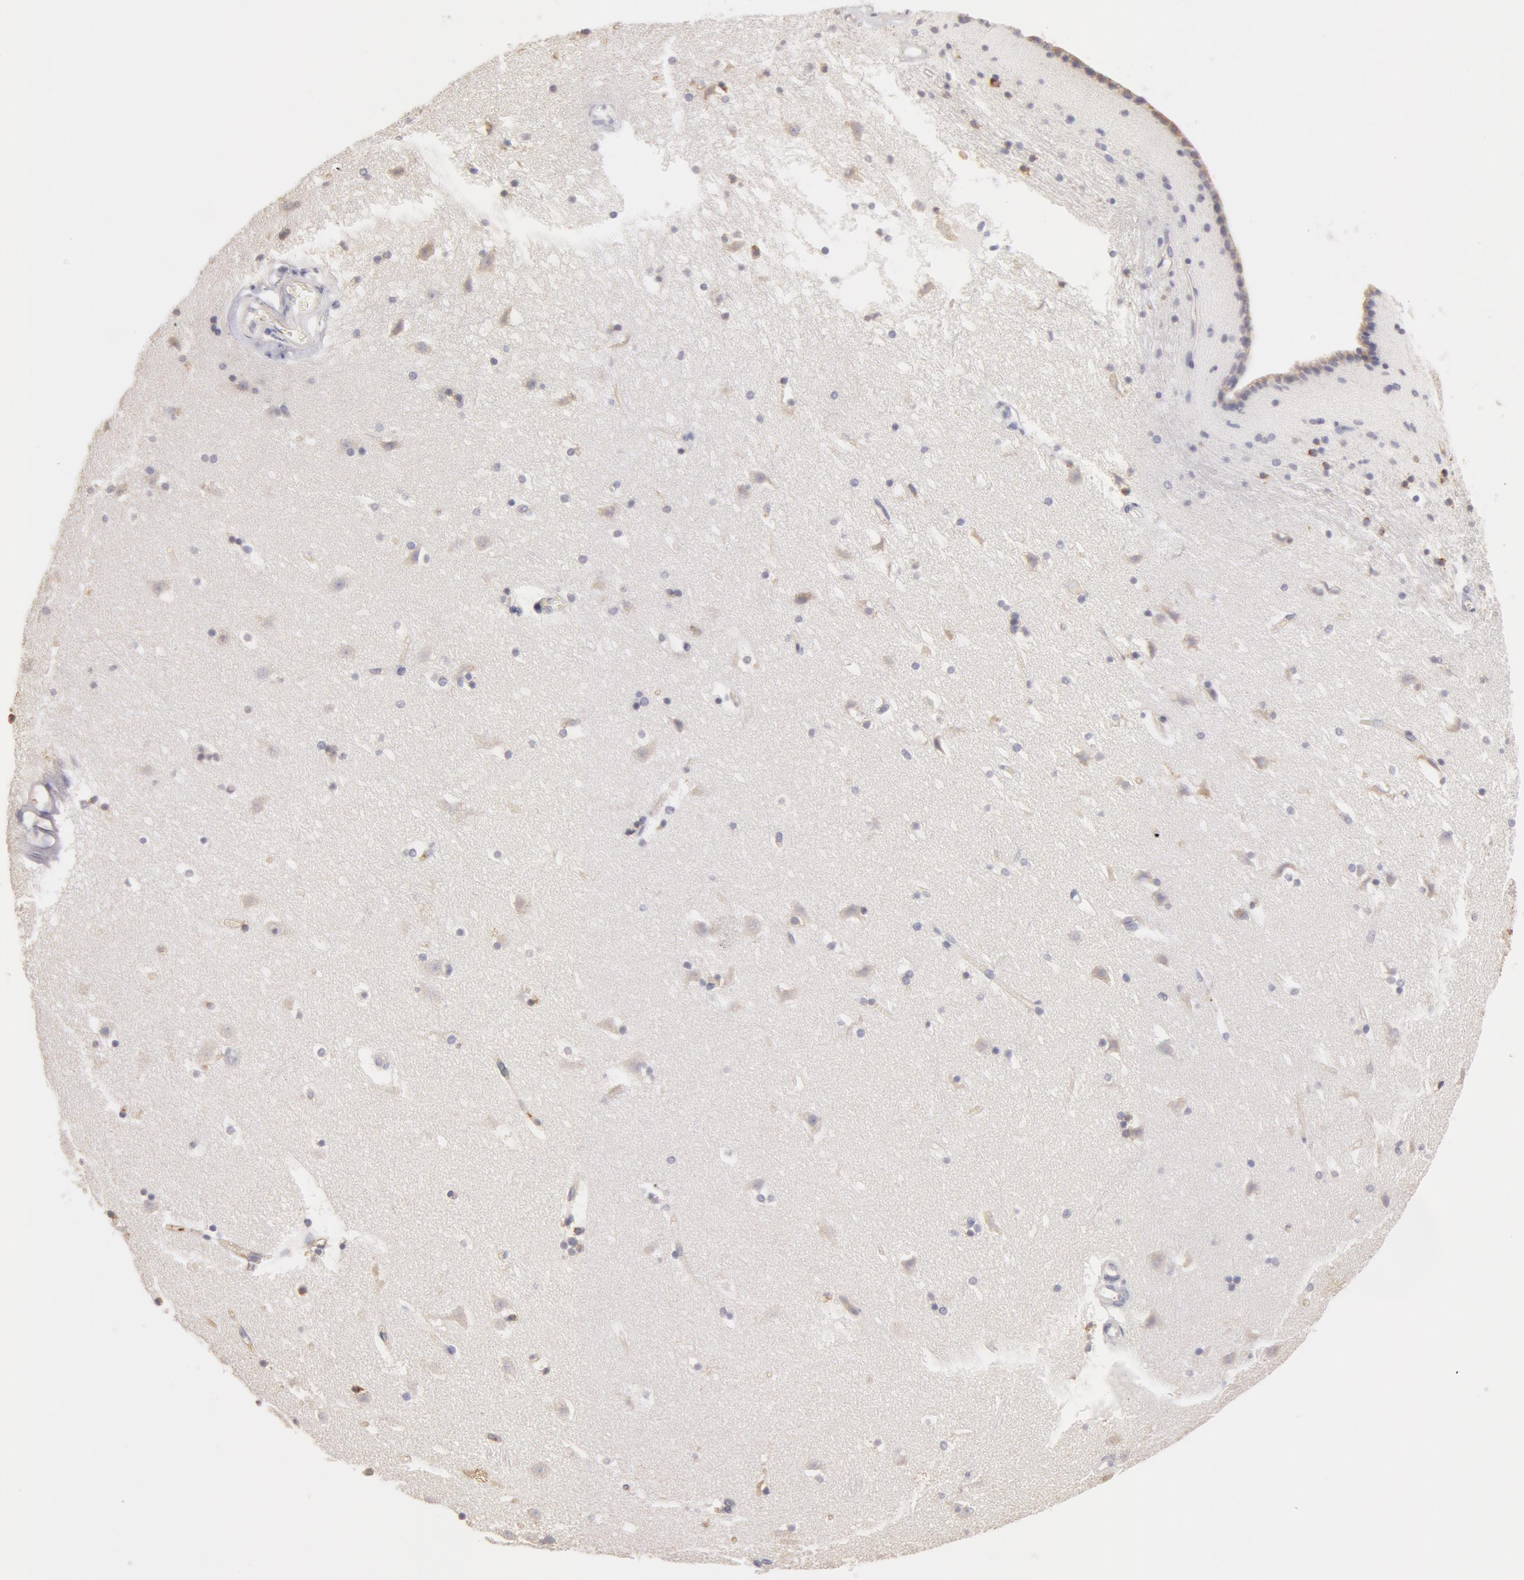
{"staining": {"intensity": "negative", "quantity": "none", "location": "none"}, "tissue": "caudate", "cell_type": "Glial cells", "image_type": "normal", "snomed": [{"axis": "morphology", "description": "Normal tissue, NOS"}, {"axis": "topography", "description": "Lateral ventricle wall"}], "caption": "Protein analysis of unremarkable caudate demonstrates no significant positivity in glial cells. (Stains: DAB immunohistochemistry with hematoxylin counter stain, Microscopy: brightfield microscopy at high magnification).", "gene": "TF", "patient": {"sex": "male", "age": 45}}